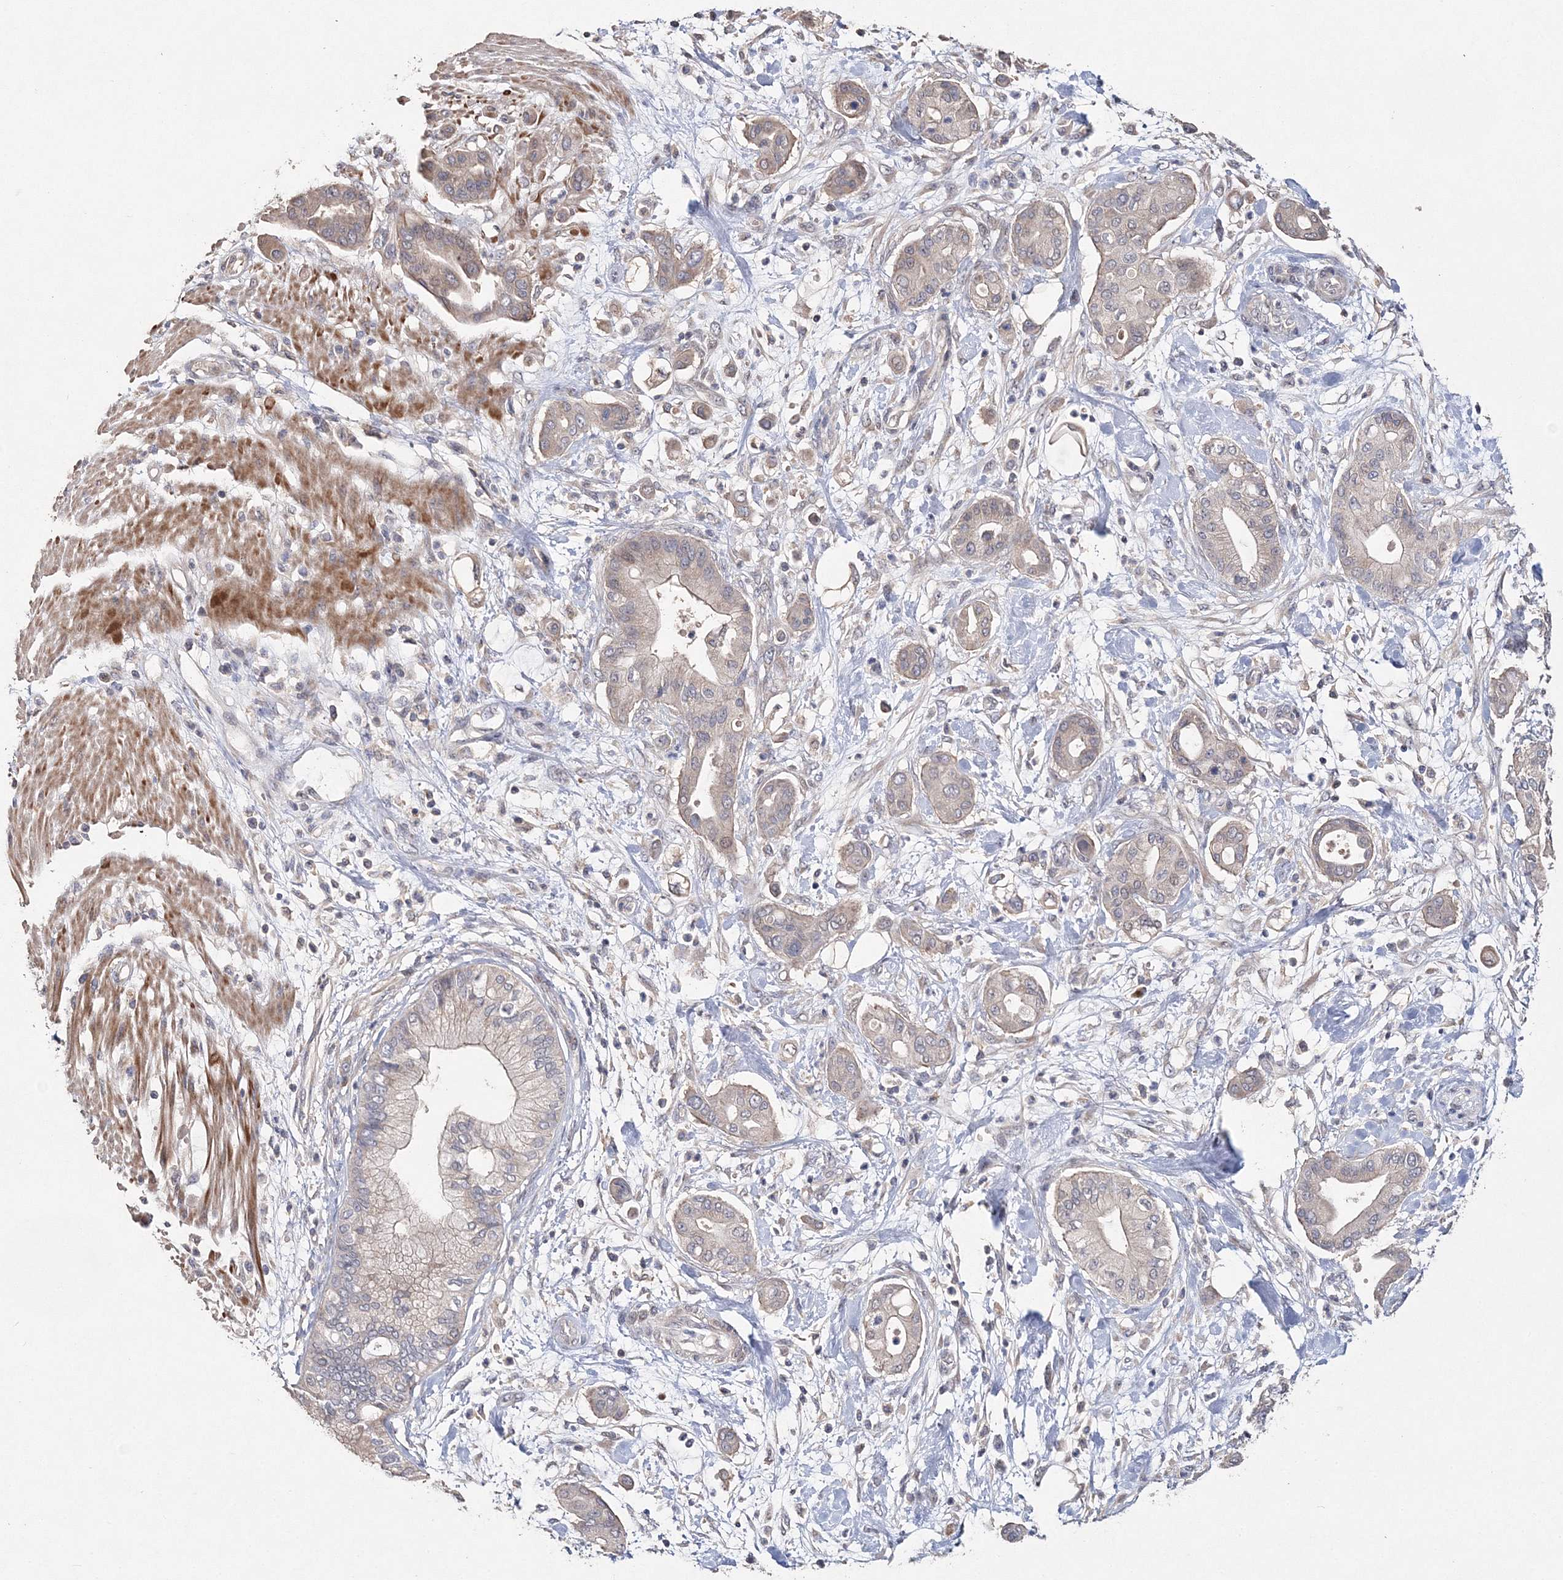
{"staining": {"intensity": "weak", "quantity": "<25%", "location": "cytoplasmic/membranous"}, "tissue": "pancreatic cancer", "cell_type": "Tumor cells", "image_type": "cancer", "snomed": [{"axis": "morphology", "description": "Adenocarcinoma, NOS"}, {"axis": "morphology", "description": "Adenocarcinoma, metastatic, NOS"}, {"axis": "topography", "description": "Lymph node"}, {"axis": "topography", "description": "Pancreas"}, {"axis": "topography", "description": "Duodenum"}], "caption": "This is an IHC image of pancreatic cancer (metastatic adenocarcinoma). There is no positivity in tumor cells.", "gene": "GJB5", "patient": {"sex": "female", "age": 64}}